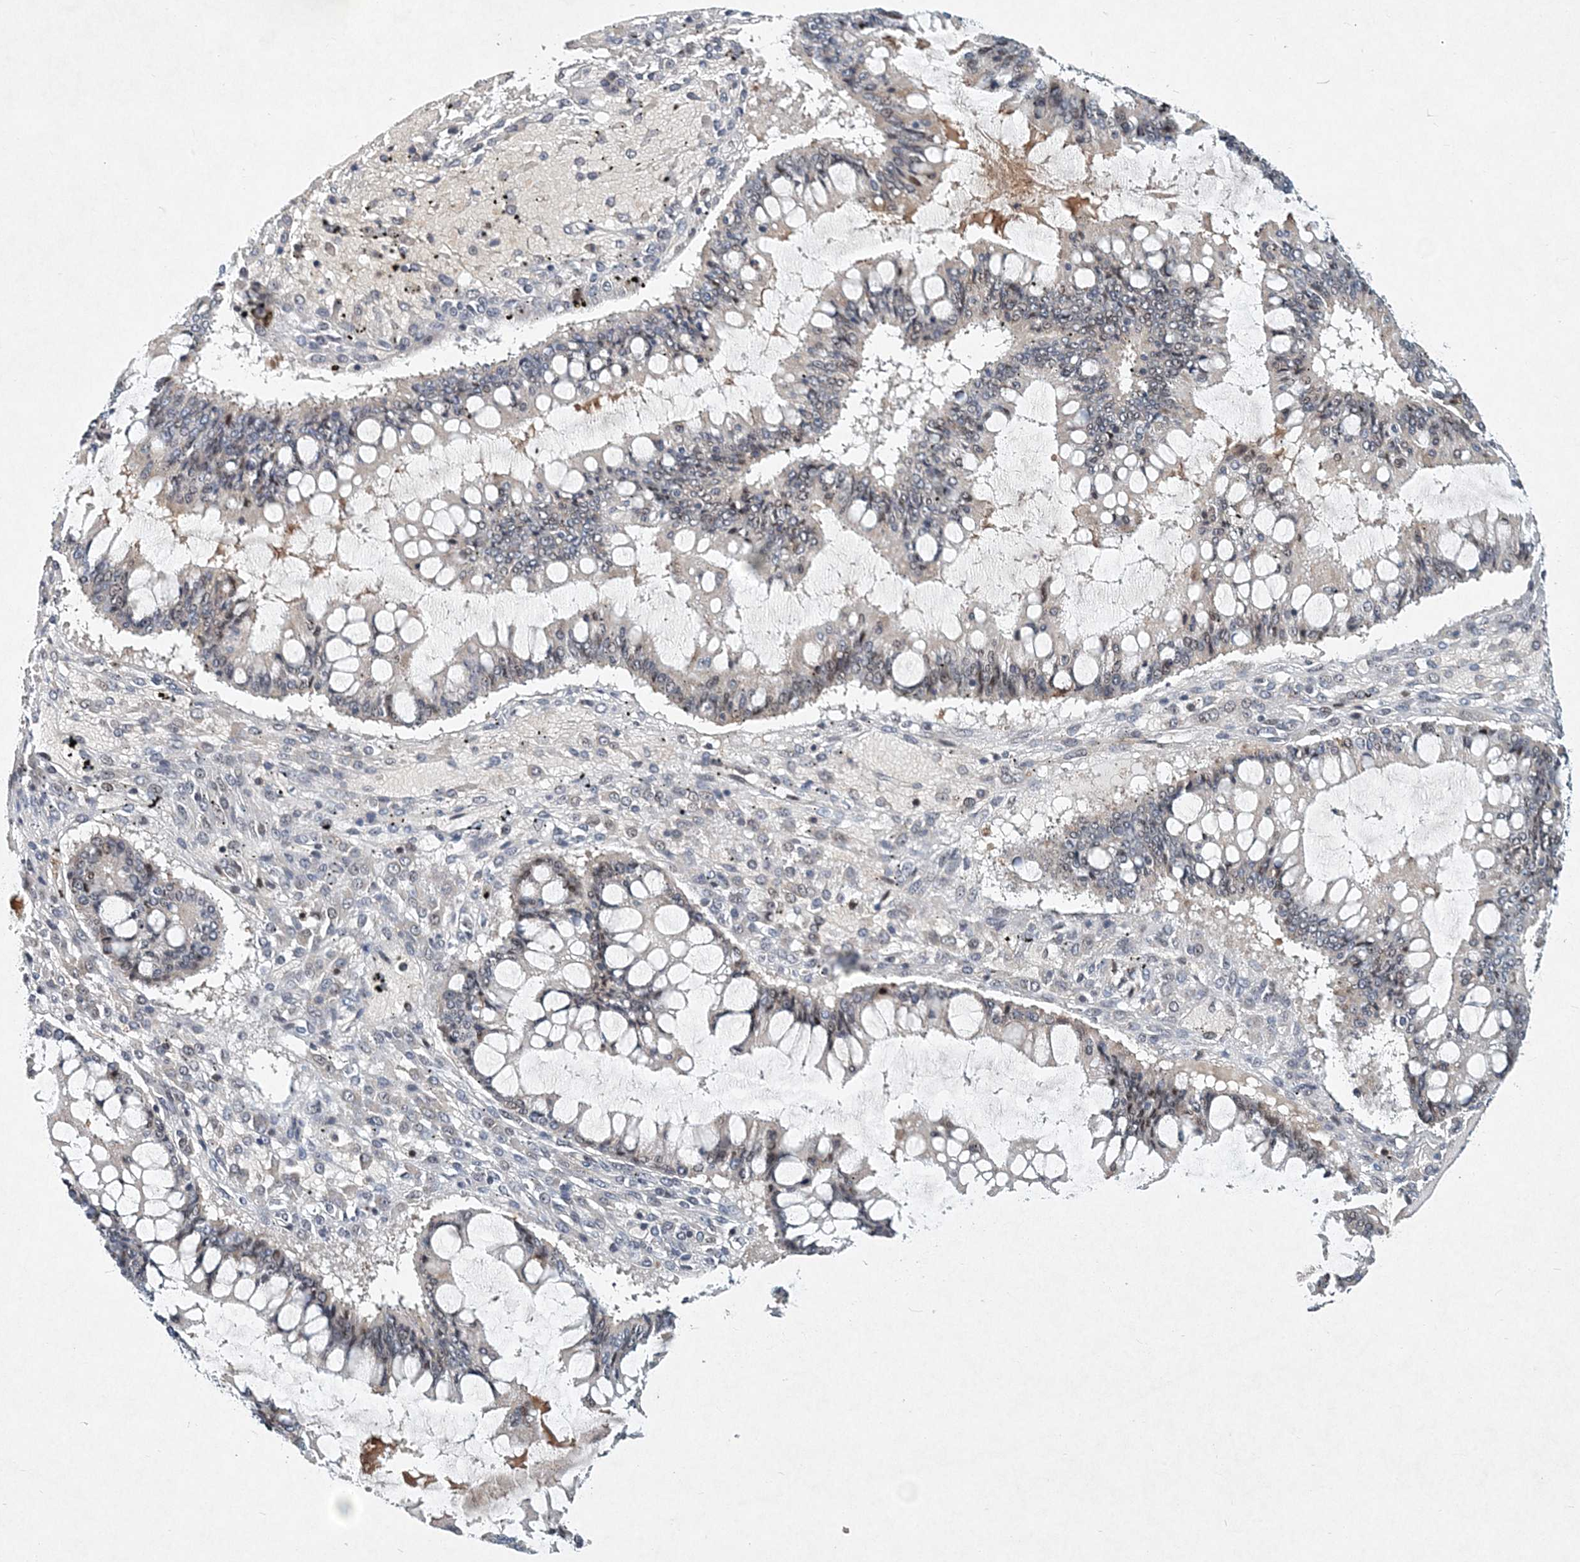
{"staining": {"intensity": "weak", "quantity": "<25%", "location": "nuclear"}, "tissue": "ovarian cancer", "cell_type": "Tumor cells", "image_type": "cancer", "snomed": [{"axis": "morphology", "description": "Cystadenocarcinoma, mucinous, NOS"}, {"axis": "topography", "description": "Ovary"}], "caption": "Immunohistochemical staining of human mucinous cystadenocarcinoma (ovarian) displays no significant staining in tumor cells.", "gene": "KPNA4", "patient": {"sex": "female", "age": 73}}